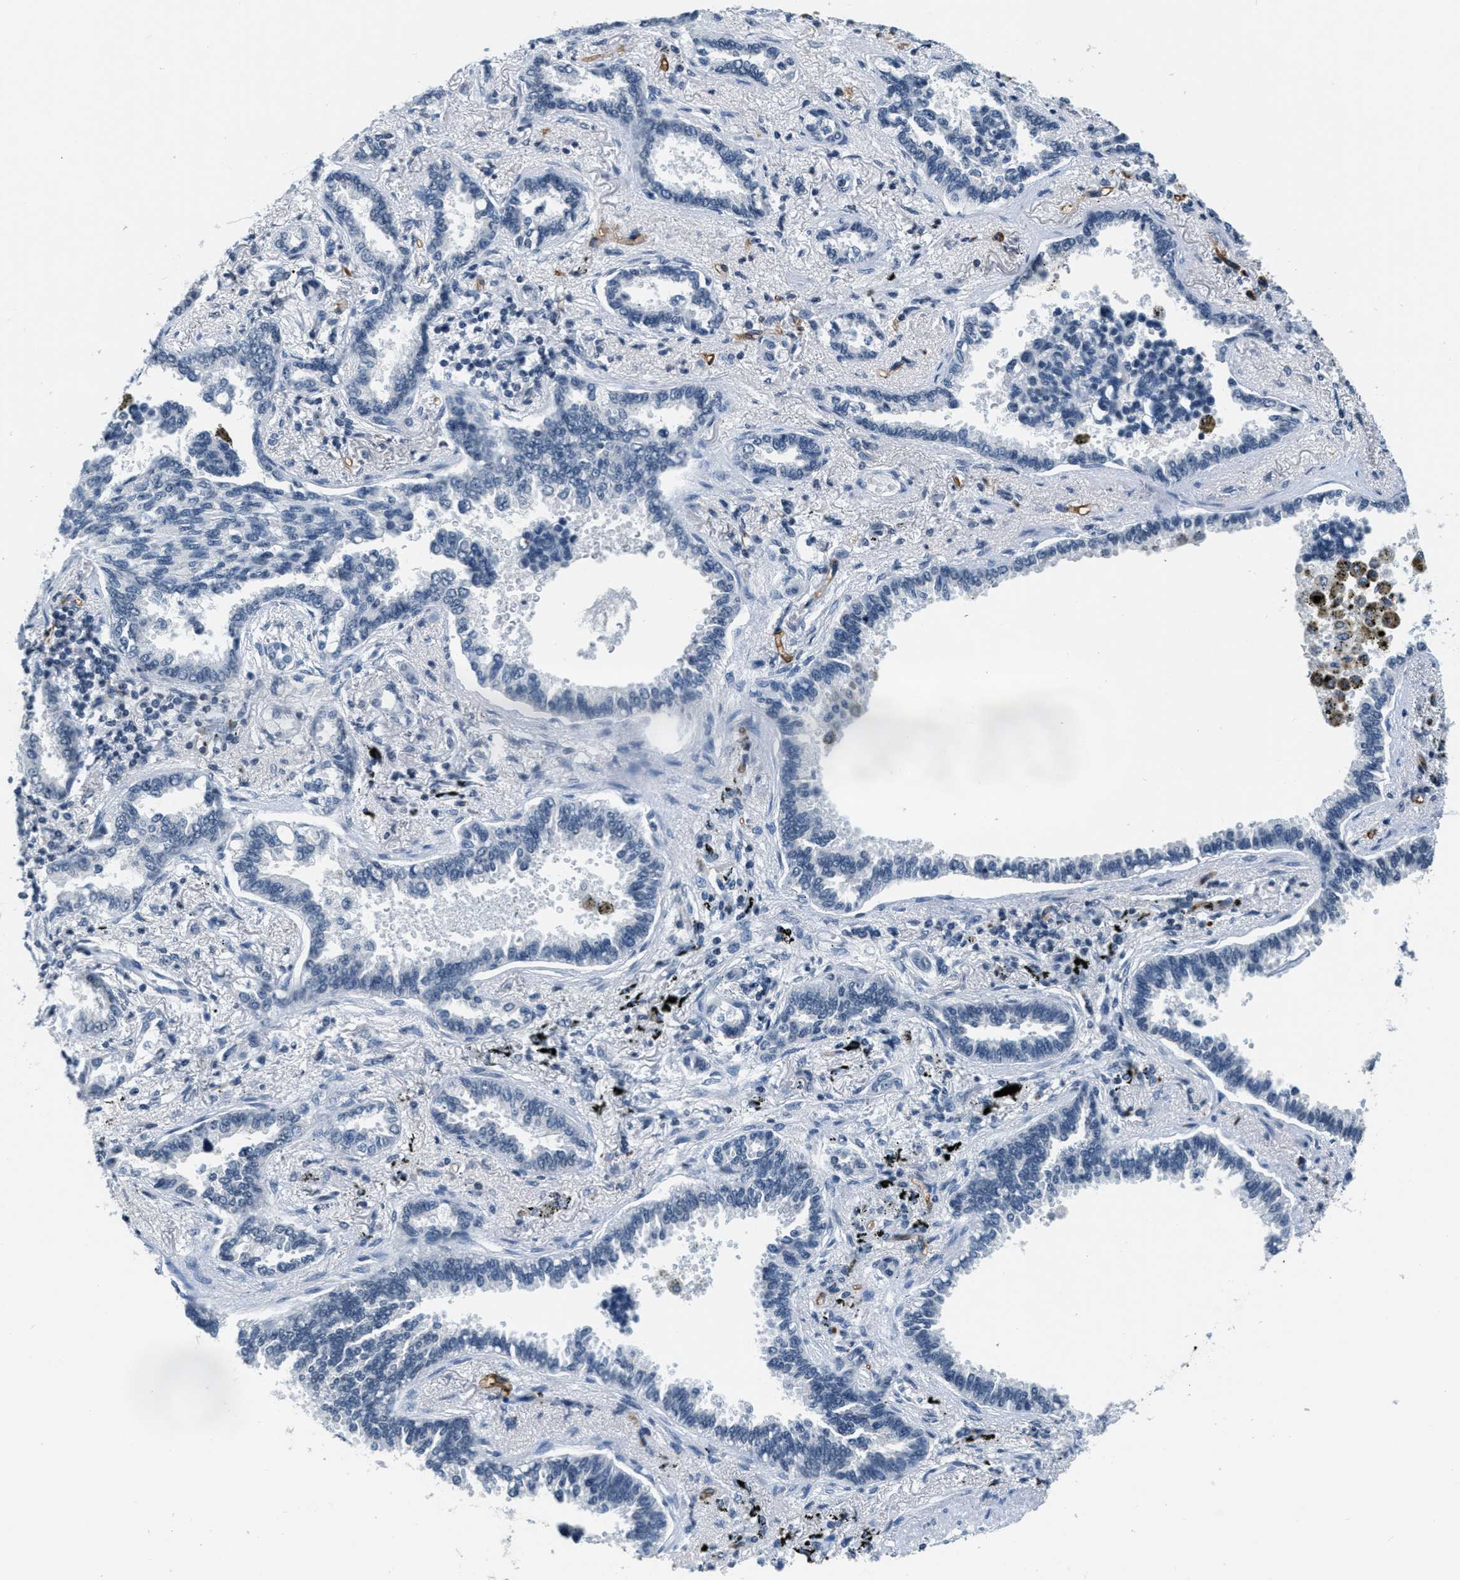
{"staining": {"intensity": "negative", "quantity": "none", "location": "none"}, "tissue": "lung cancer", "cell_type": "Tumor cells", "image_type": "cancer", "snomed": [{"axis": "morphology", "description": "Normal tissue, NOS"}, {"axis": "morphology", "description": "Adenocarcinoma, NOS"}, {"axis": "topography", "description": "Lung"}], "caption": "Immunohistochemistry (IHC) histopathology image of lung adenocarcinoma stained for a protein (brown), which shows no expression in tumor cells.", "gene": "CA4", "patient": {"sex": "male", "age": 59}}